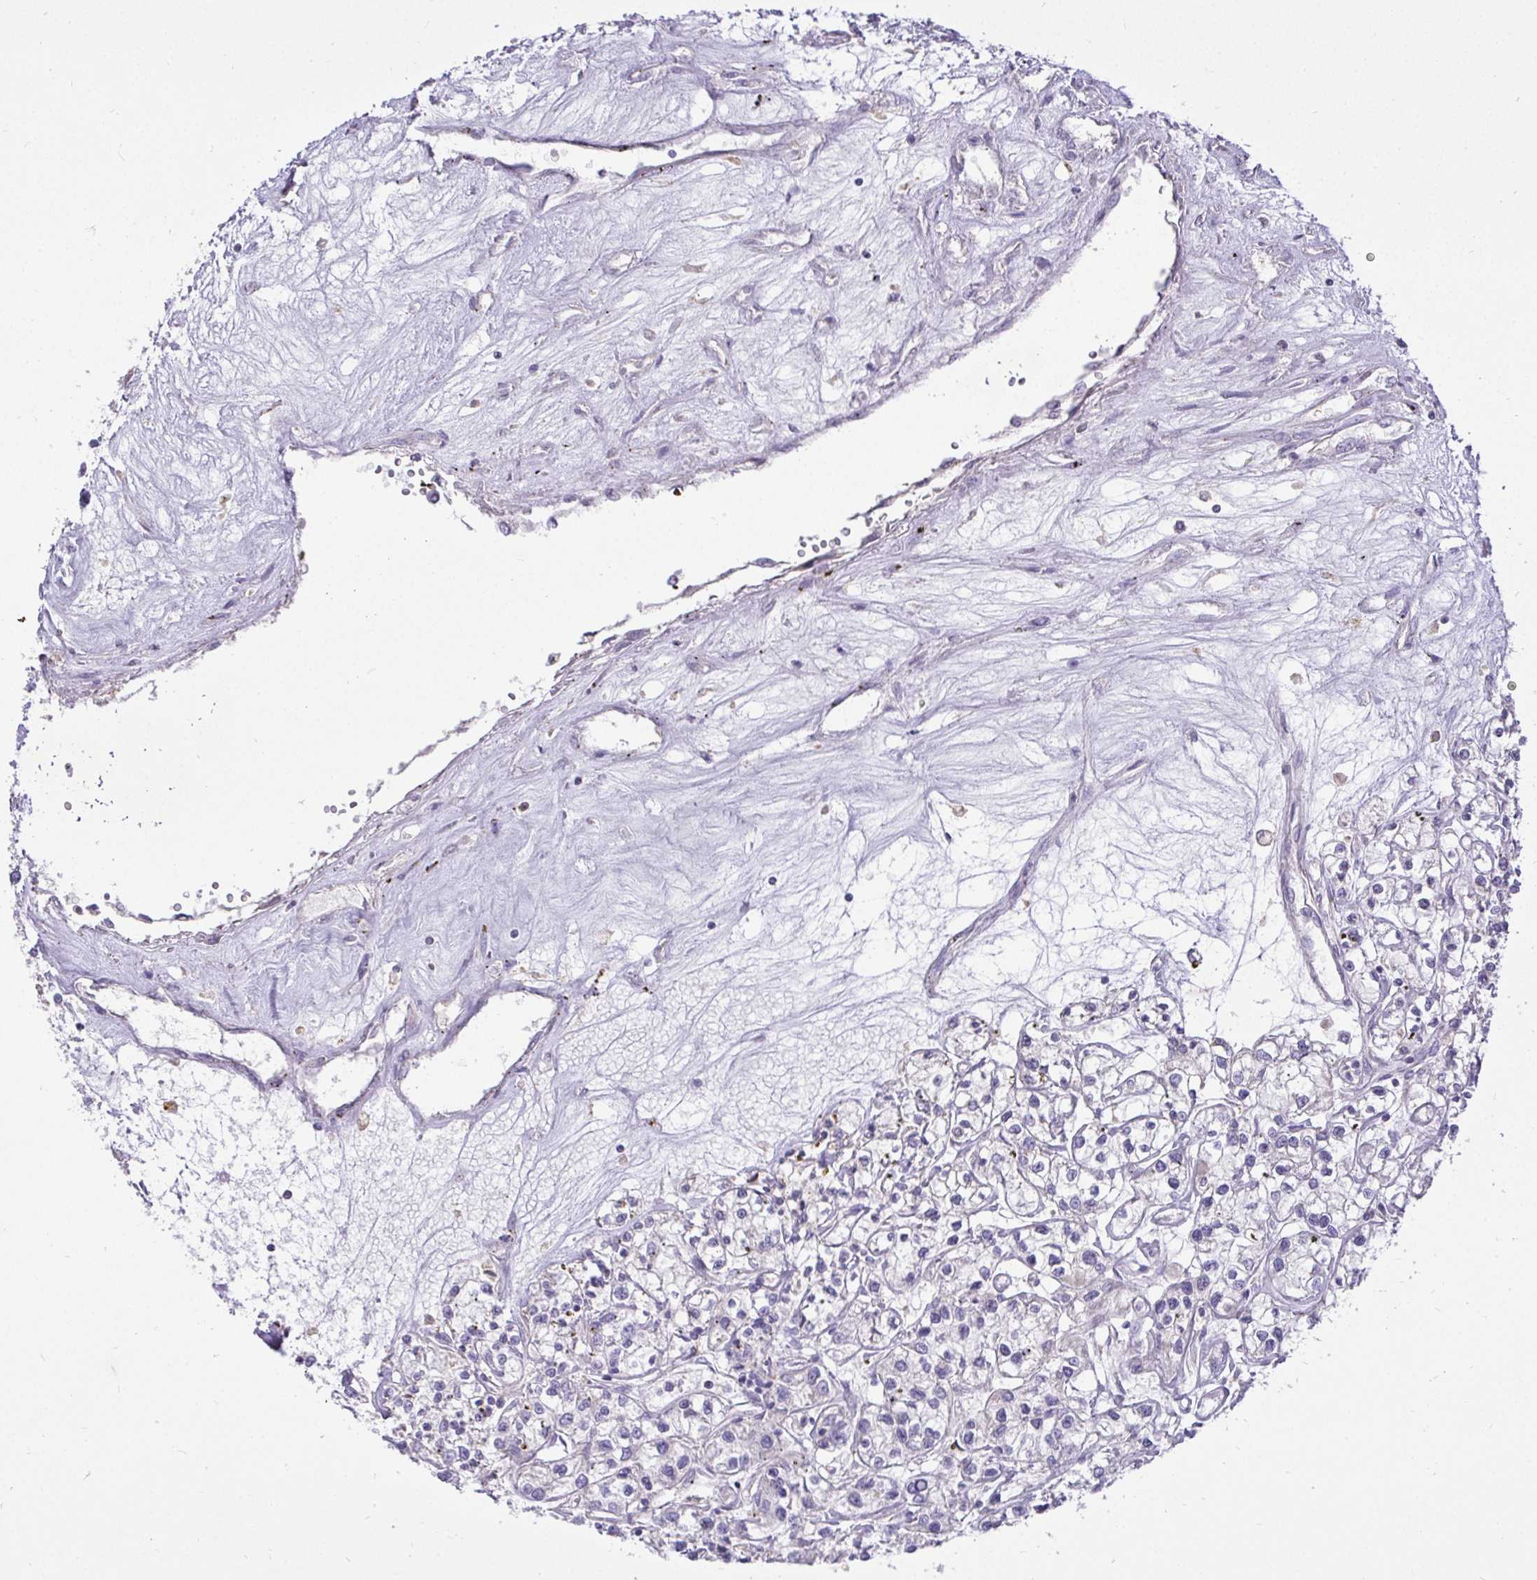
{"staining": {"intensity": "negative", "quantity": "none", "location": "none"}, "tissue": "renal cancer", "cell_type": "Tumor cells", "image_type": "cancer", "snomed": [{"axis": "morphology", "description": "Adenocarcinoma, NOS"}, {"axis": "topography", "description": "Kidney"}], "caption": "Immunohistochemistry (IHC) of renal cancer (adenocarcinoma) demonstrates no staining in tumor cells. (DAB IHC visualized using brightfield microscopy, high magnification).", "gene": "STRIP1", "patient": {"sex": "female", "age": 59}}